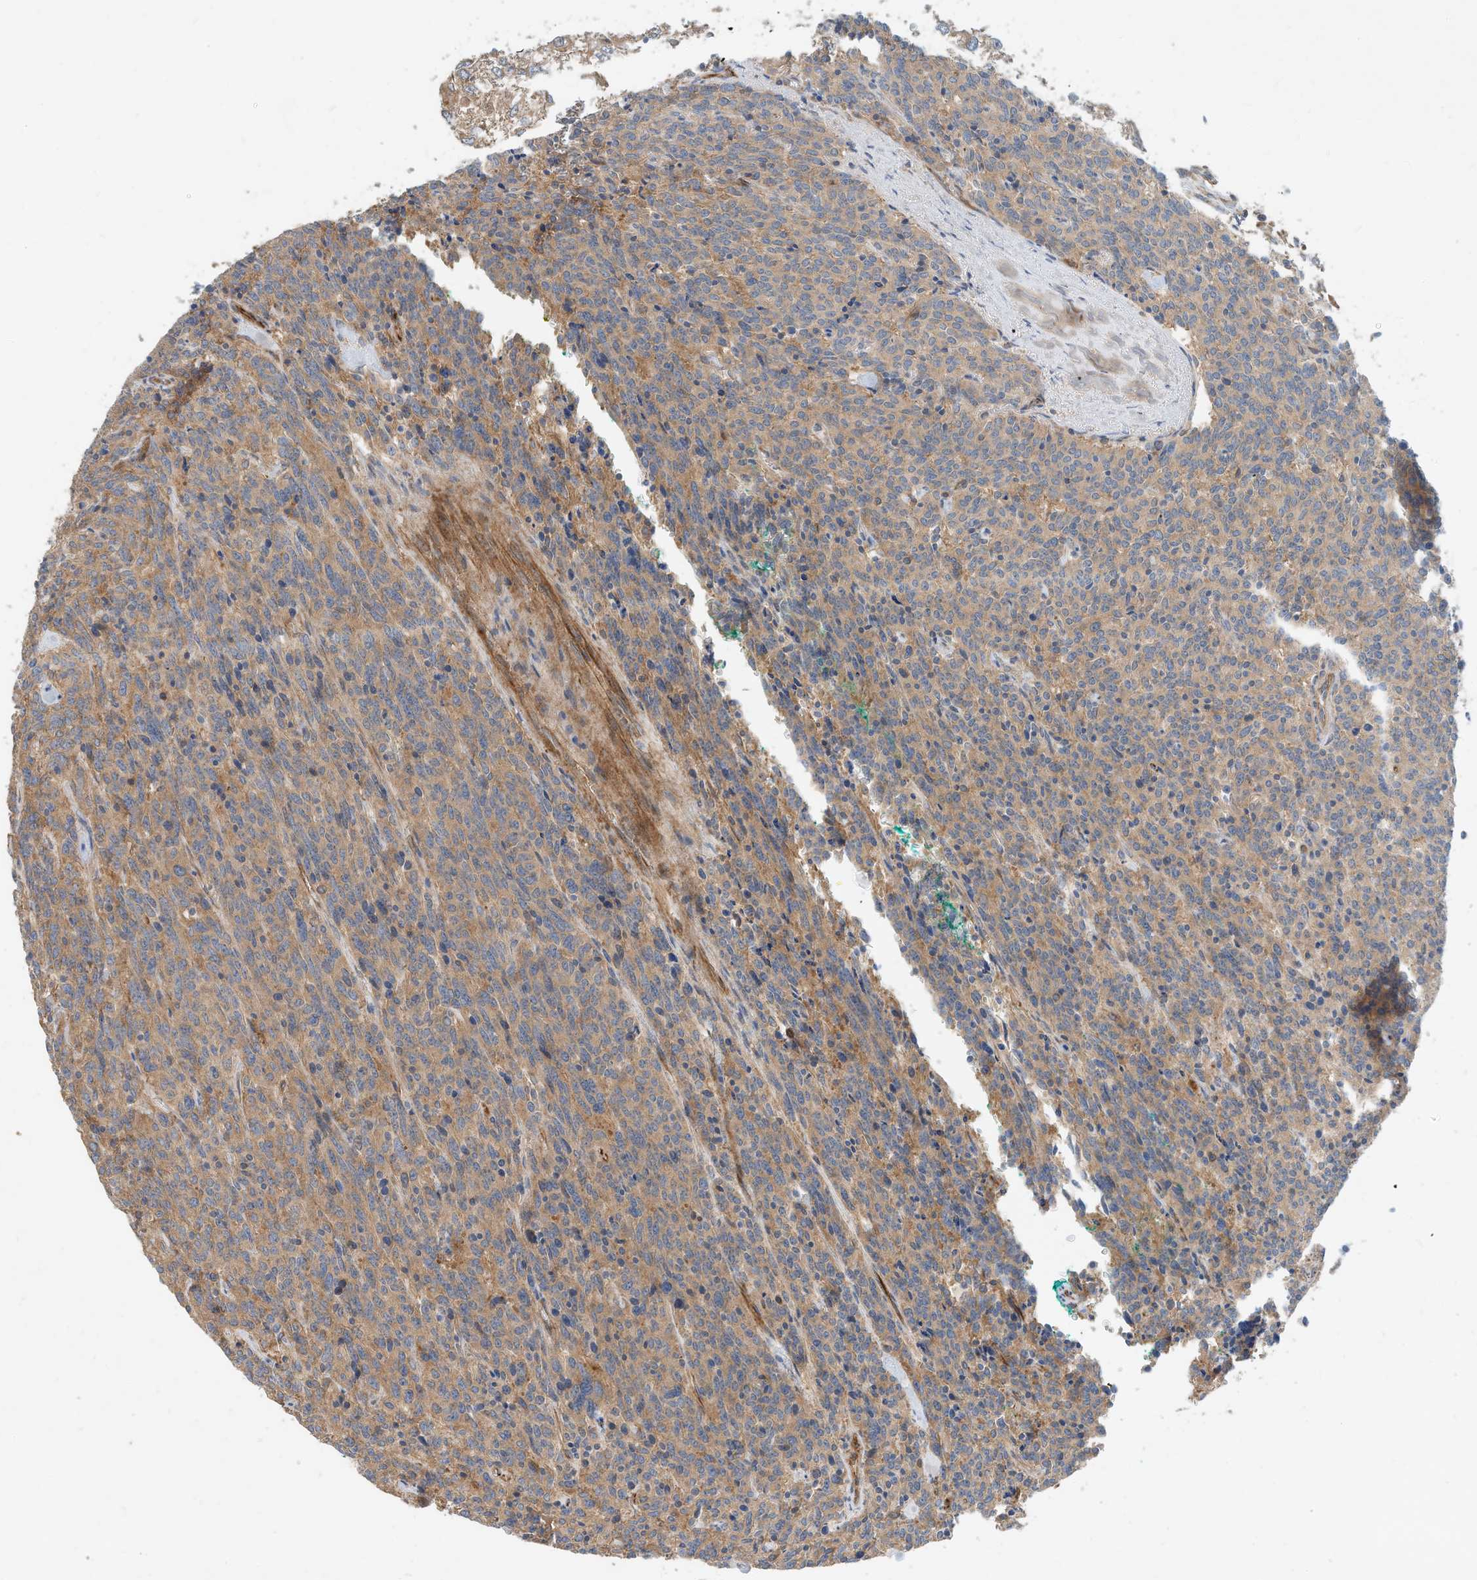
{"staining": {"intensity": "moderate", "quantity": ">75%", "location": "cytoplasmic/membranous"}, "tissue": "carcinoid", "cell_type": "Tumor cells", "image_type": "cancer", "snomed": [{"axis": "morphology", "description": "Carcinoid, malignant, NOS"}, {"axis": "topography", "description": "Lung"}], "caption": "Human carcinoid (malignant) stained with a brown dye demonstrates moderate cytoplasmic/membranous positive positivity in about >75% of tumor cells.", "gene": "CPAMD8", "patient": {"sex": "female", "age": 46}}